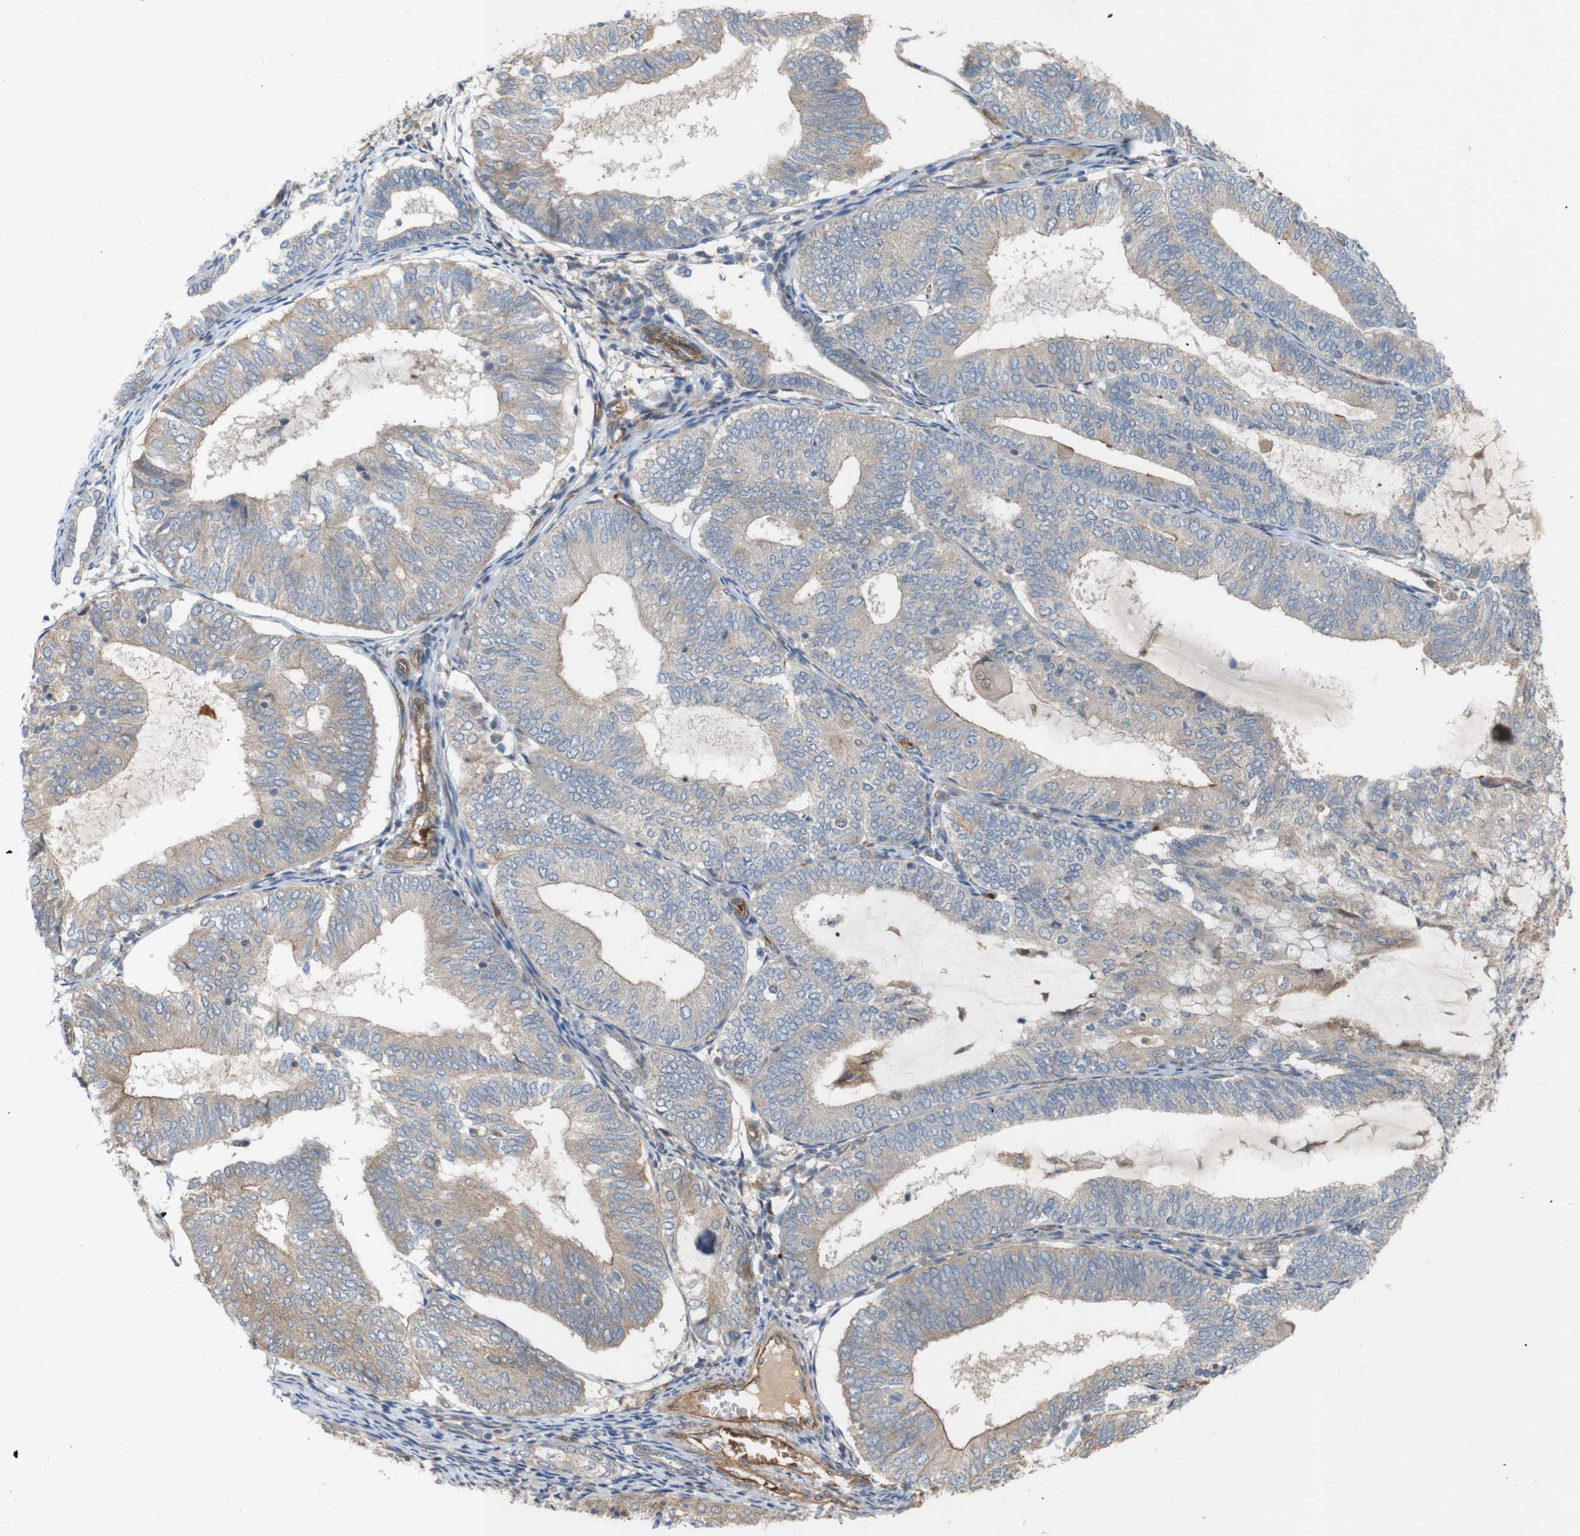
{"staining": {"intensity": "weak", "quantity": ">75%", "location": "cytoplasmic/membranous"}, "tissue": "endometrial cancer", "cell_type": "Tumor cells", "image_type": "cancer", "snomed": [{"axis": "morphology", "description": "Adenocarcinoma, NOS"}, {"axis": "topography", "description": "Endometrium"}], "caption": "A histopathology image of endometrial cancer stained for a protein demonstrates weak cytoplasmic/membranous brown staining in tumor cells. The staining was performed using DAB (3,3'-diaminobenzidine), with brown indicating positive protein expression. Nuclei are stained blue with hematoxylin.", "gene": "RPTOR", "patient": {"sex": "female", "age": 81}}